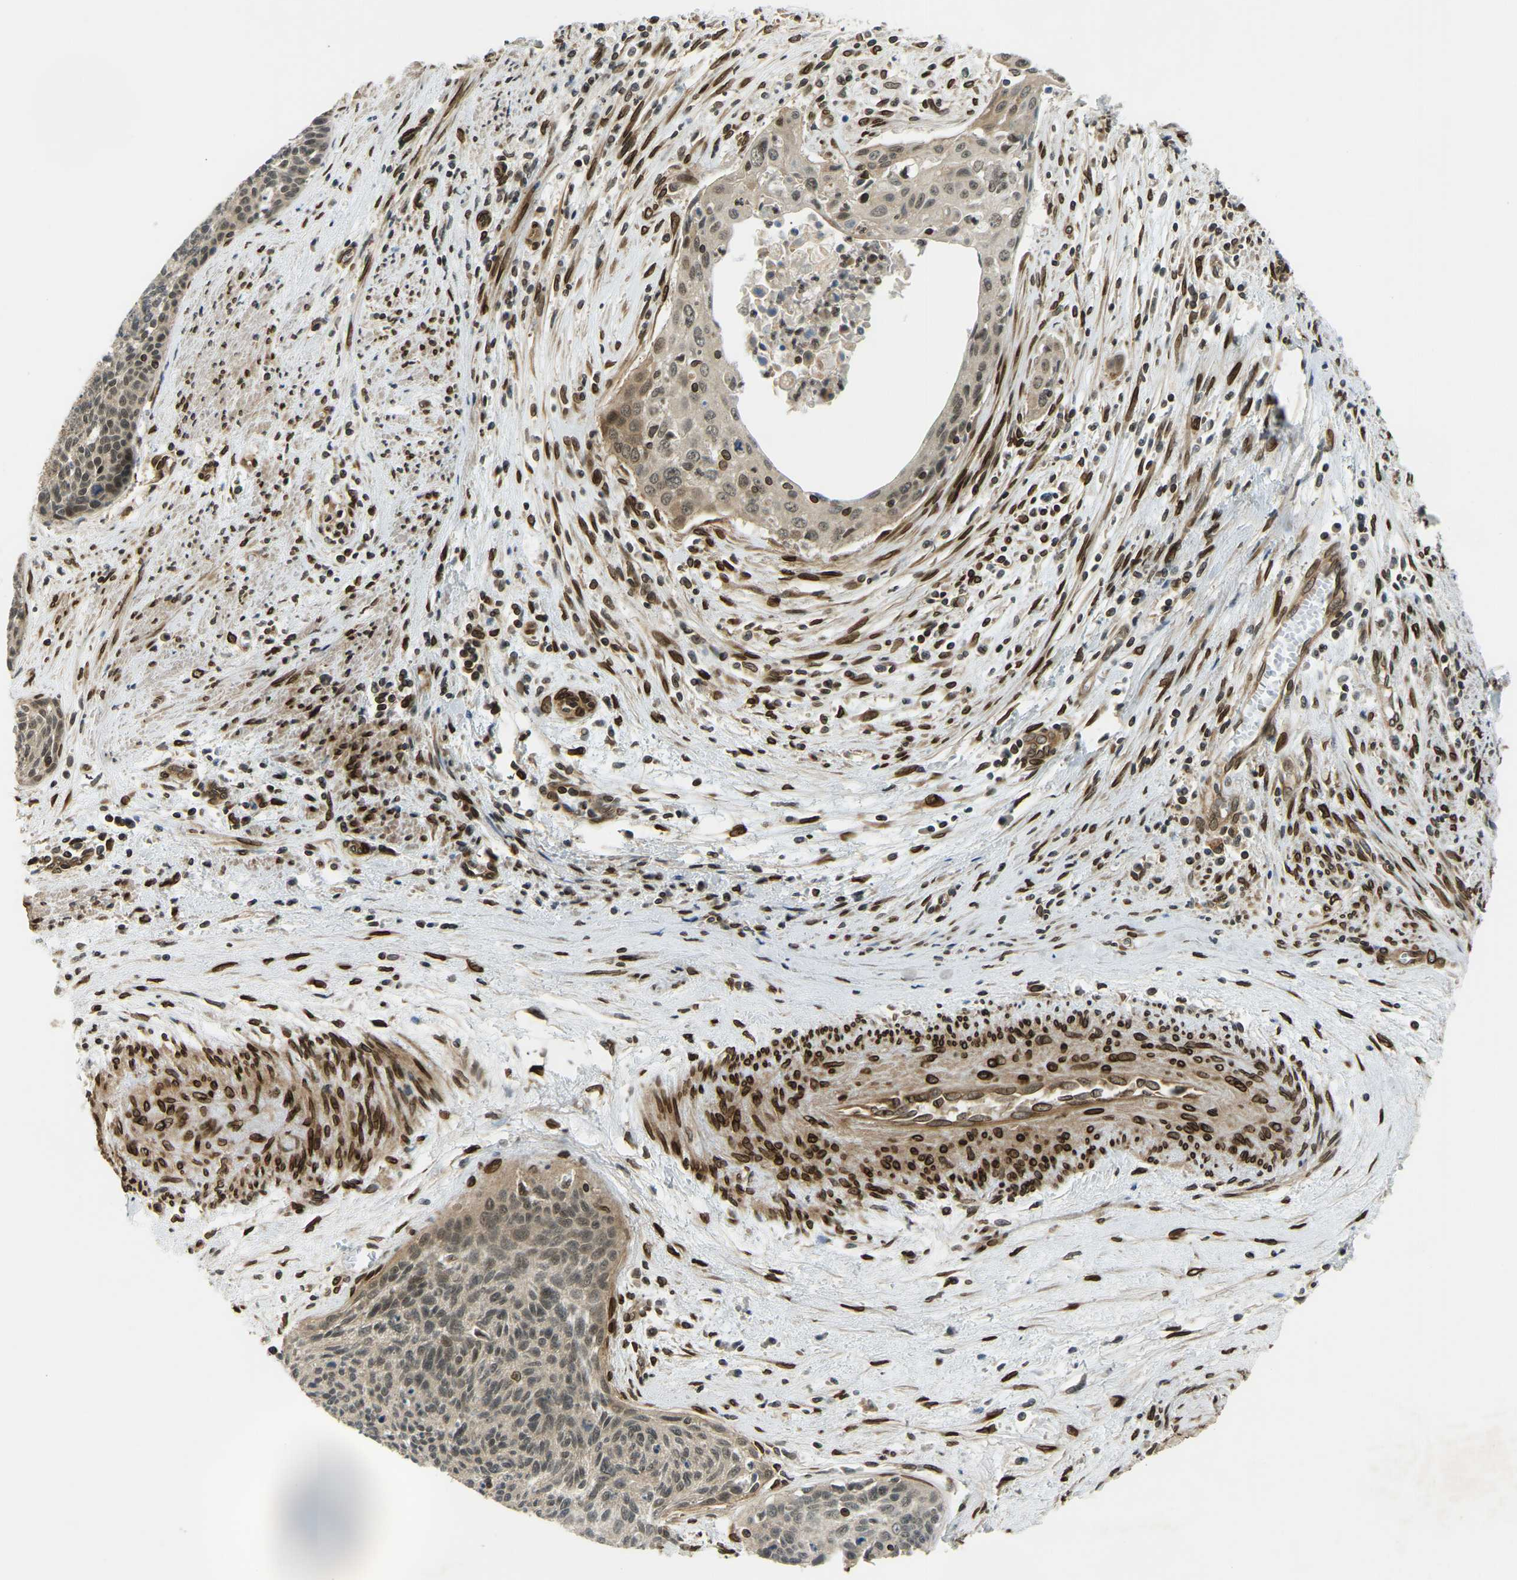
{"staining": {"intensity": "weak", "quantity": "25%-75%", "location": "cytoplasmic/membranous,nuclear"}, "tissue": "cervical cancer", "cell_type": "Tumor cells", "image_type": "cancer", "snomed": [{"axis": "morphology", "description": "Squamous cell carcinoma, NOS"}, {"axis": "topography", "description": "Cervix"}], "caption": "The immunohistochemical stain highlights weak cytoplasmic/membranous and nuclear staining in tumor cells of cervical cancer (squamous cell carcinoma) tissue. (Brightfield microscopy of DAB IHC at high magnification).", "gene": "SYNE1", "patient": {"sex": "female", "age": 55}}